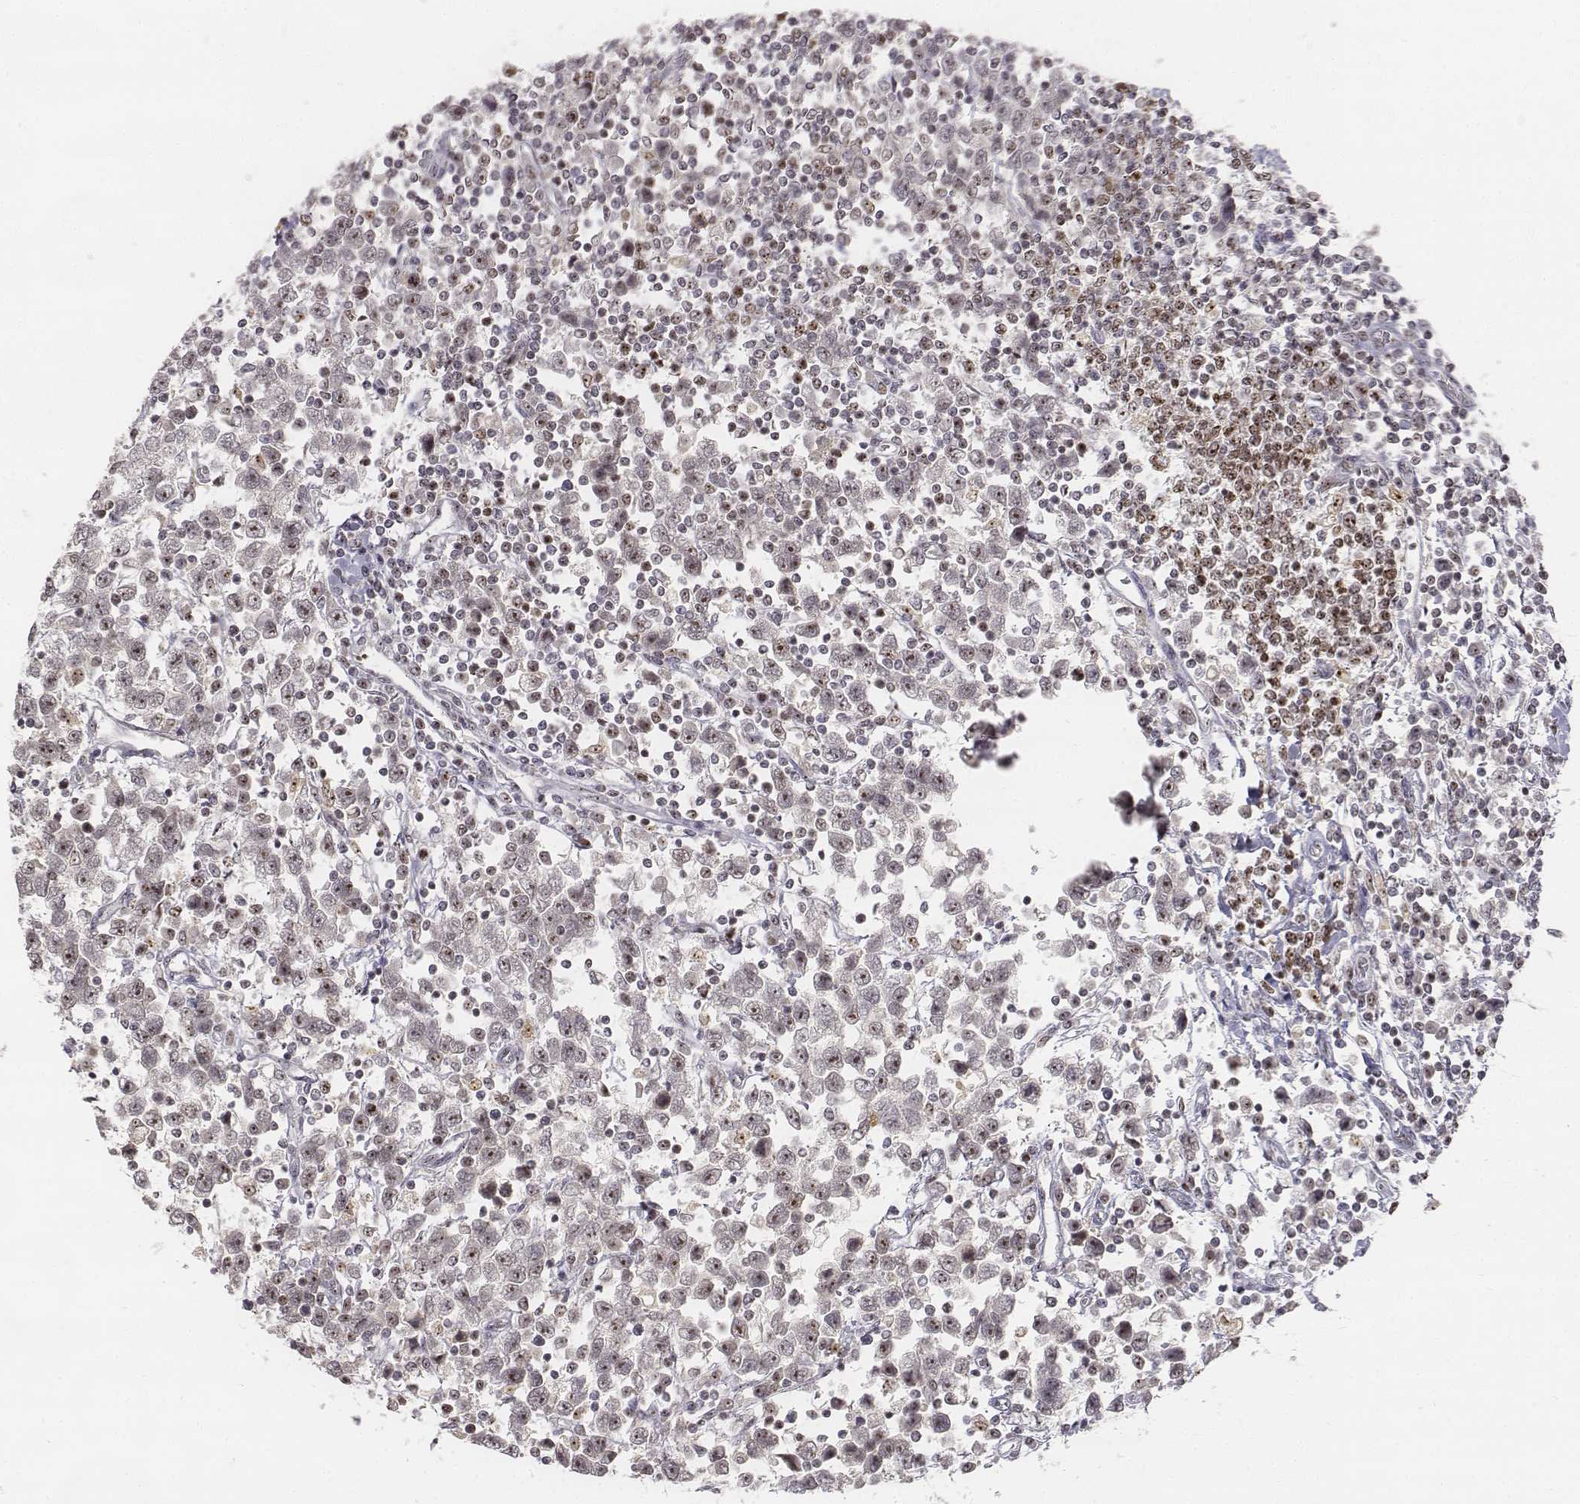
{"staining": {"intensity": "negative", "quantity": "none", "location": "none"}, "tissue": "testis cancer", "cell_type": "Tumor cells", "image_type": "cancer", "snomed": [{"axis": "morphology", "description": "Seminoma, NOS"}, {"axis": "topography", "description": "Testis"}], "caption": "Immunohistochemical staining of human testis cancer (seminoma) shows no significant positivity in tumor cells. The staining is performed using DAB brown chromogen with nuclei counter-stained in using hematoxylin.", "gene": "PHF6", "patient": {"sex": "male", "age": 34}}